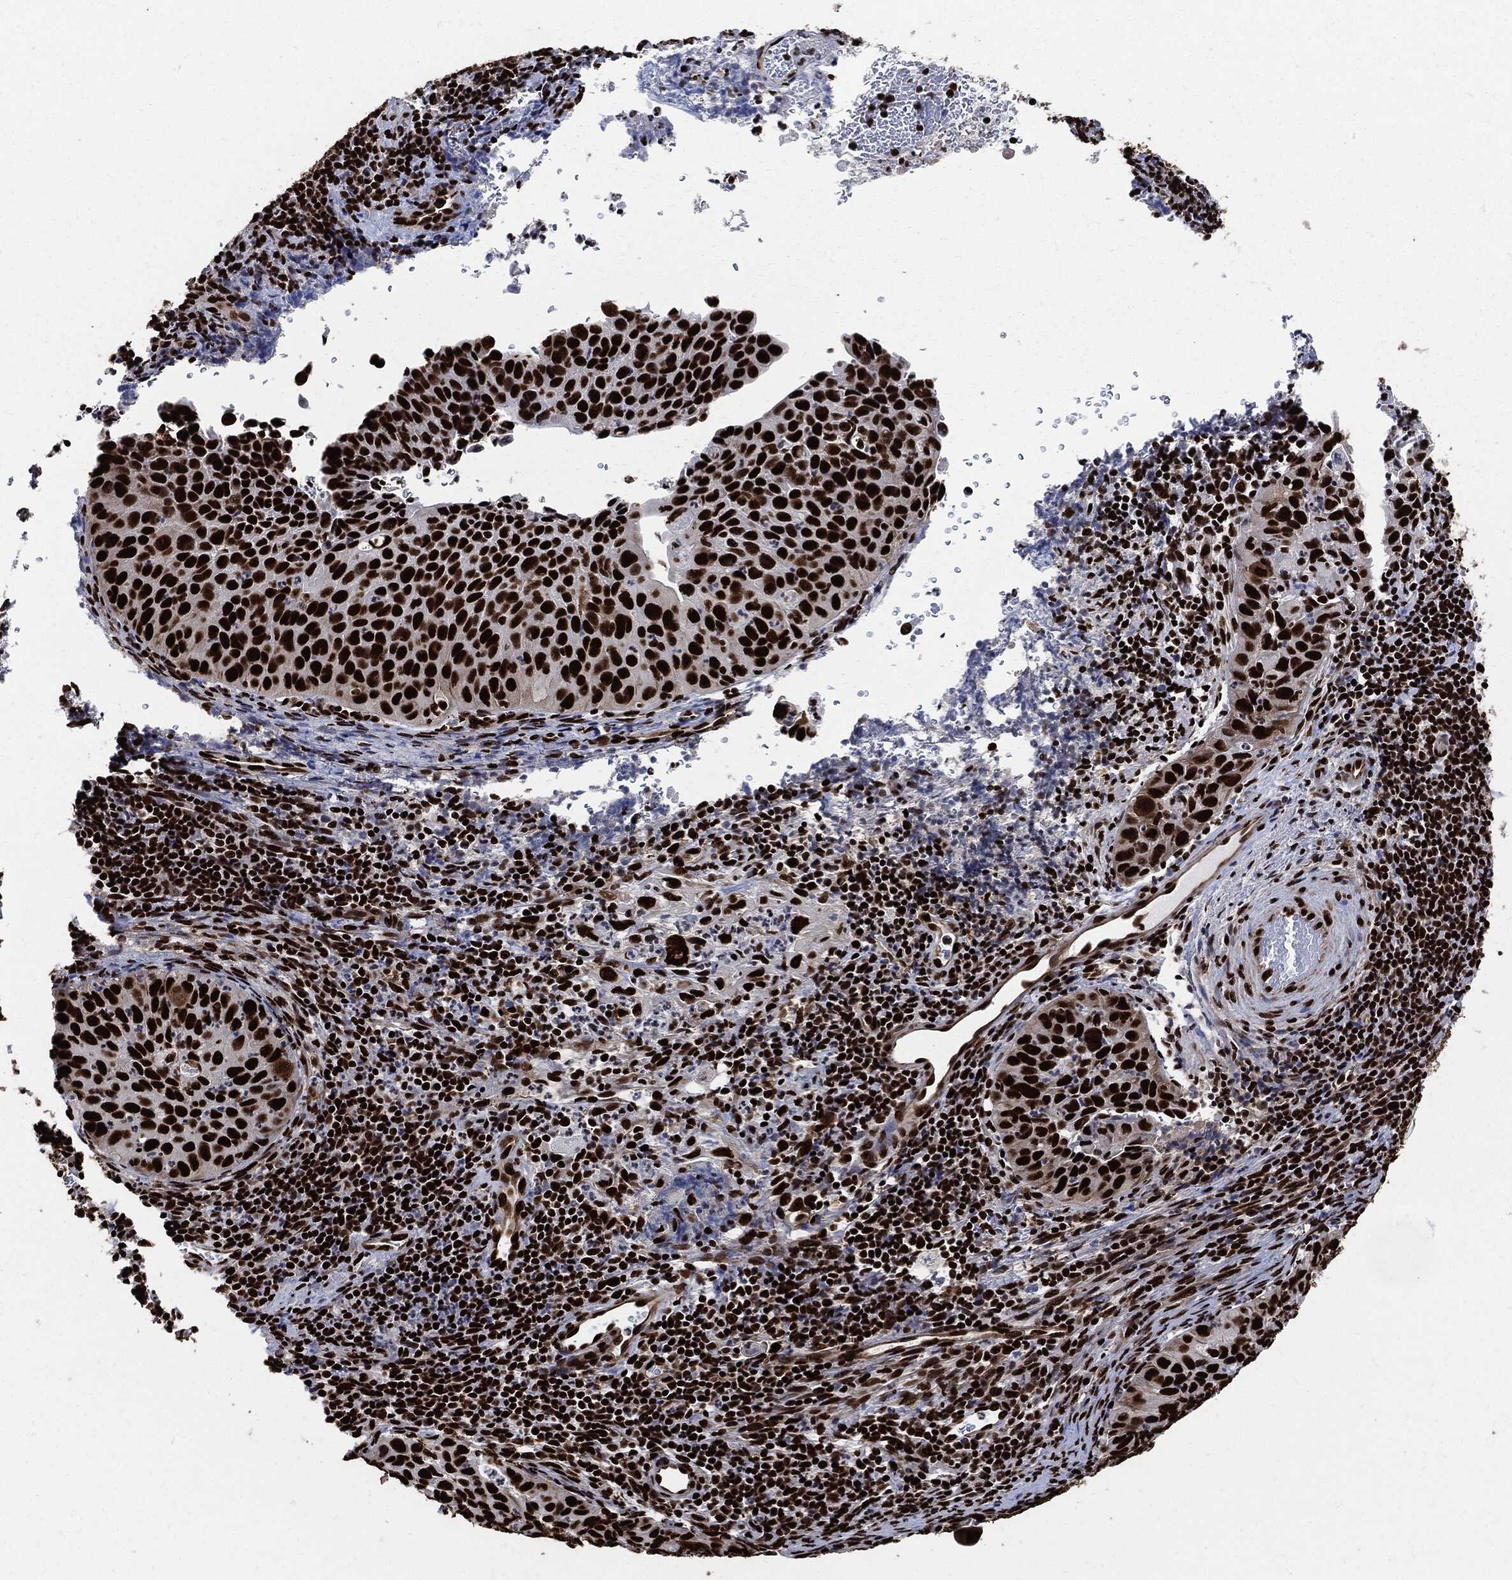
{"staining": {"intensity": "strong", "quantity": ">75%", "location": "nuclear"}, "tissue": "cervical cancer", "cell_type": "Tumor cells", "image_type": "cancer", "snomed": [{"axis": "morphology", "description": "Squamous cell carcinoma, NOS"}, {"axis": "topography", "description": "Cervix"}], "caption": "Approximately >75% of tumor cells in cervical cancer (squamous cell carcinoma) demonstrate strong nuclear protein staining as visualized by brown immunohistochemical staining.", "gene": "RECQL", "patient": {"sex": "female", "age": 26}}